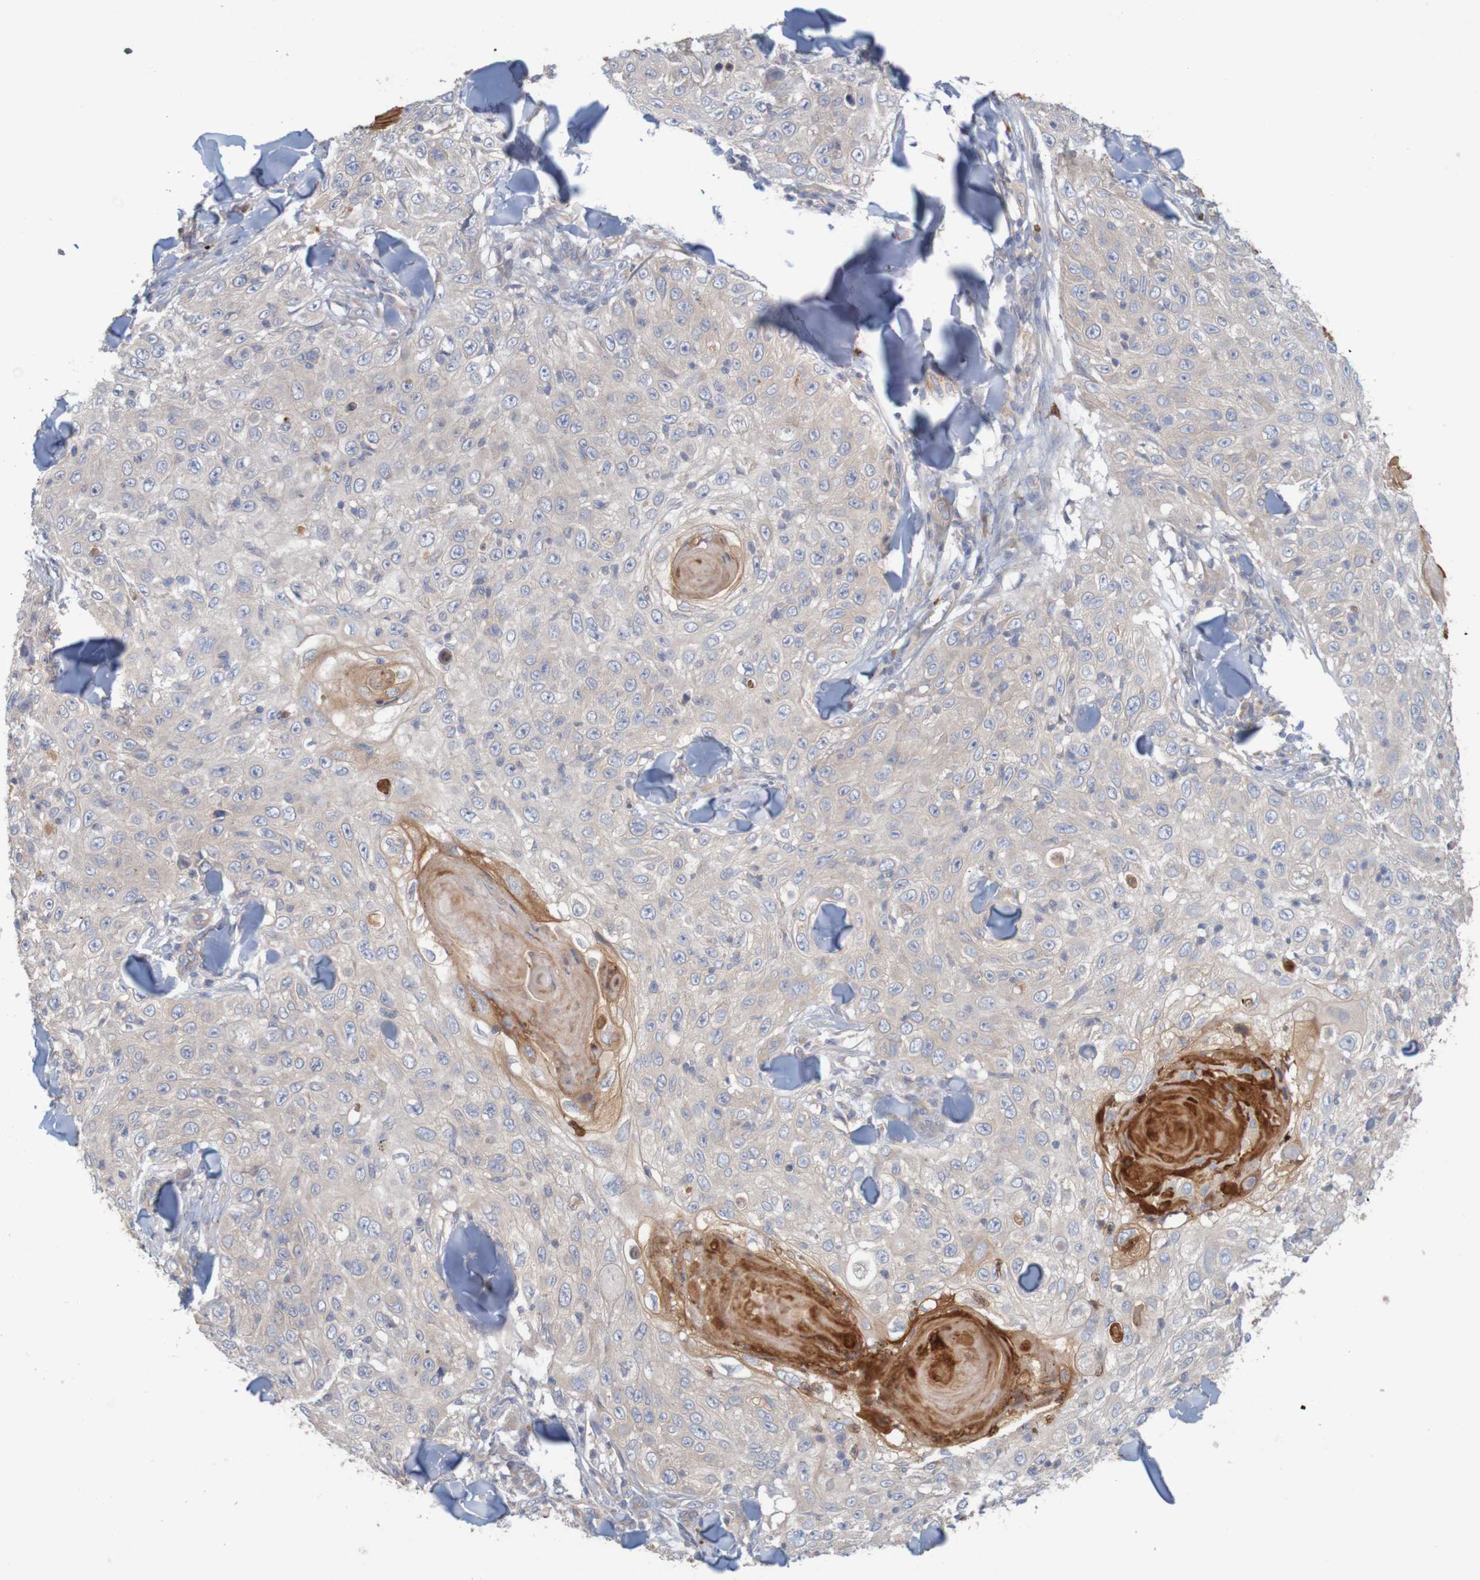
{"staining": {"intensity": "weak", "quantity": "<25%", "location": "cytoplasmic/membranous"}, "tissue": "skin cancer", "cell_type": "Tumor cells", "image_type": "cancer", "snomed": [{"axis": "morphology", "description": "Squamous cell carcinoma, NOS"}, {"axis": "topography", "description": "Skin"}], "caption": "IHC of human skin squamous cell carcinoma reveals no staining in tumor cells.", "gene": "KRT23", "patient": {"sex": "male", "age": 86}}